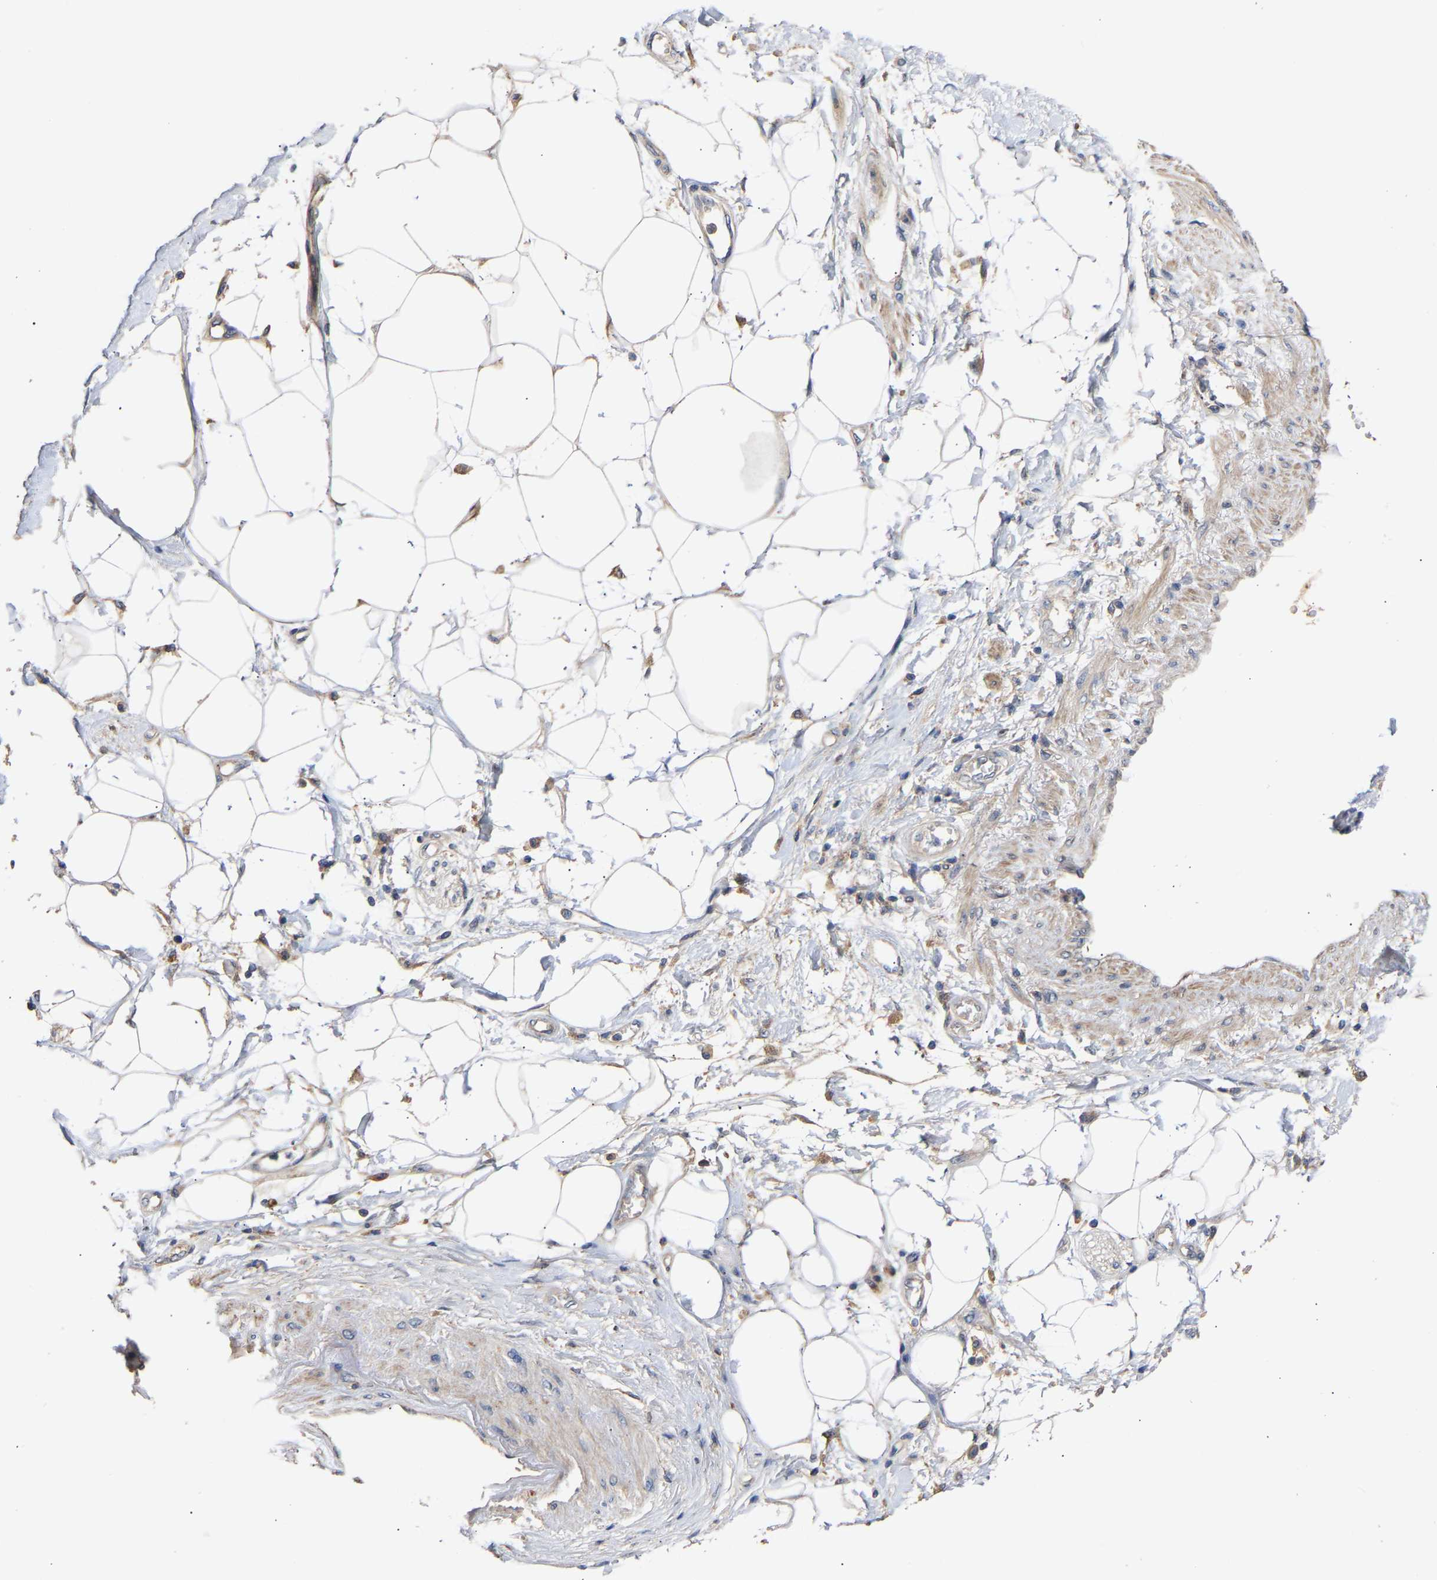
{"staining": {"intensity": "weak", "quantity": ">75%", "location": "cytoplasmic/membranous"}, "tissue": "adipose tissue", "cell_type": "Adipocytes", "image_type": "normal", "snomed": [{"axis": "morphology", "description": "Normal tissue, NOS"}, {"axis": "morphology", "description": "Adenocarcinoma, NOS"}, {"axis": "topography", "description": "Duodenum"}, {"axis": "topography", "description": "Peripheral nerve tissue"}], "caption": "This micrograph exhibits immunohistochemistry staining of normal human adipose tissue, with low weak cytoplasmic/membranous staining in approximately >75% of adipocytes.", "gene": "KASH5", "patient": {"sex": "female", "age": 60}}